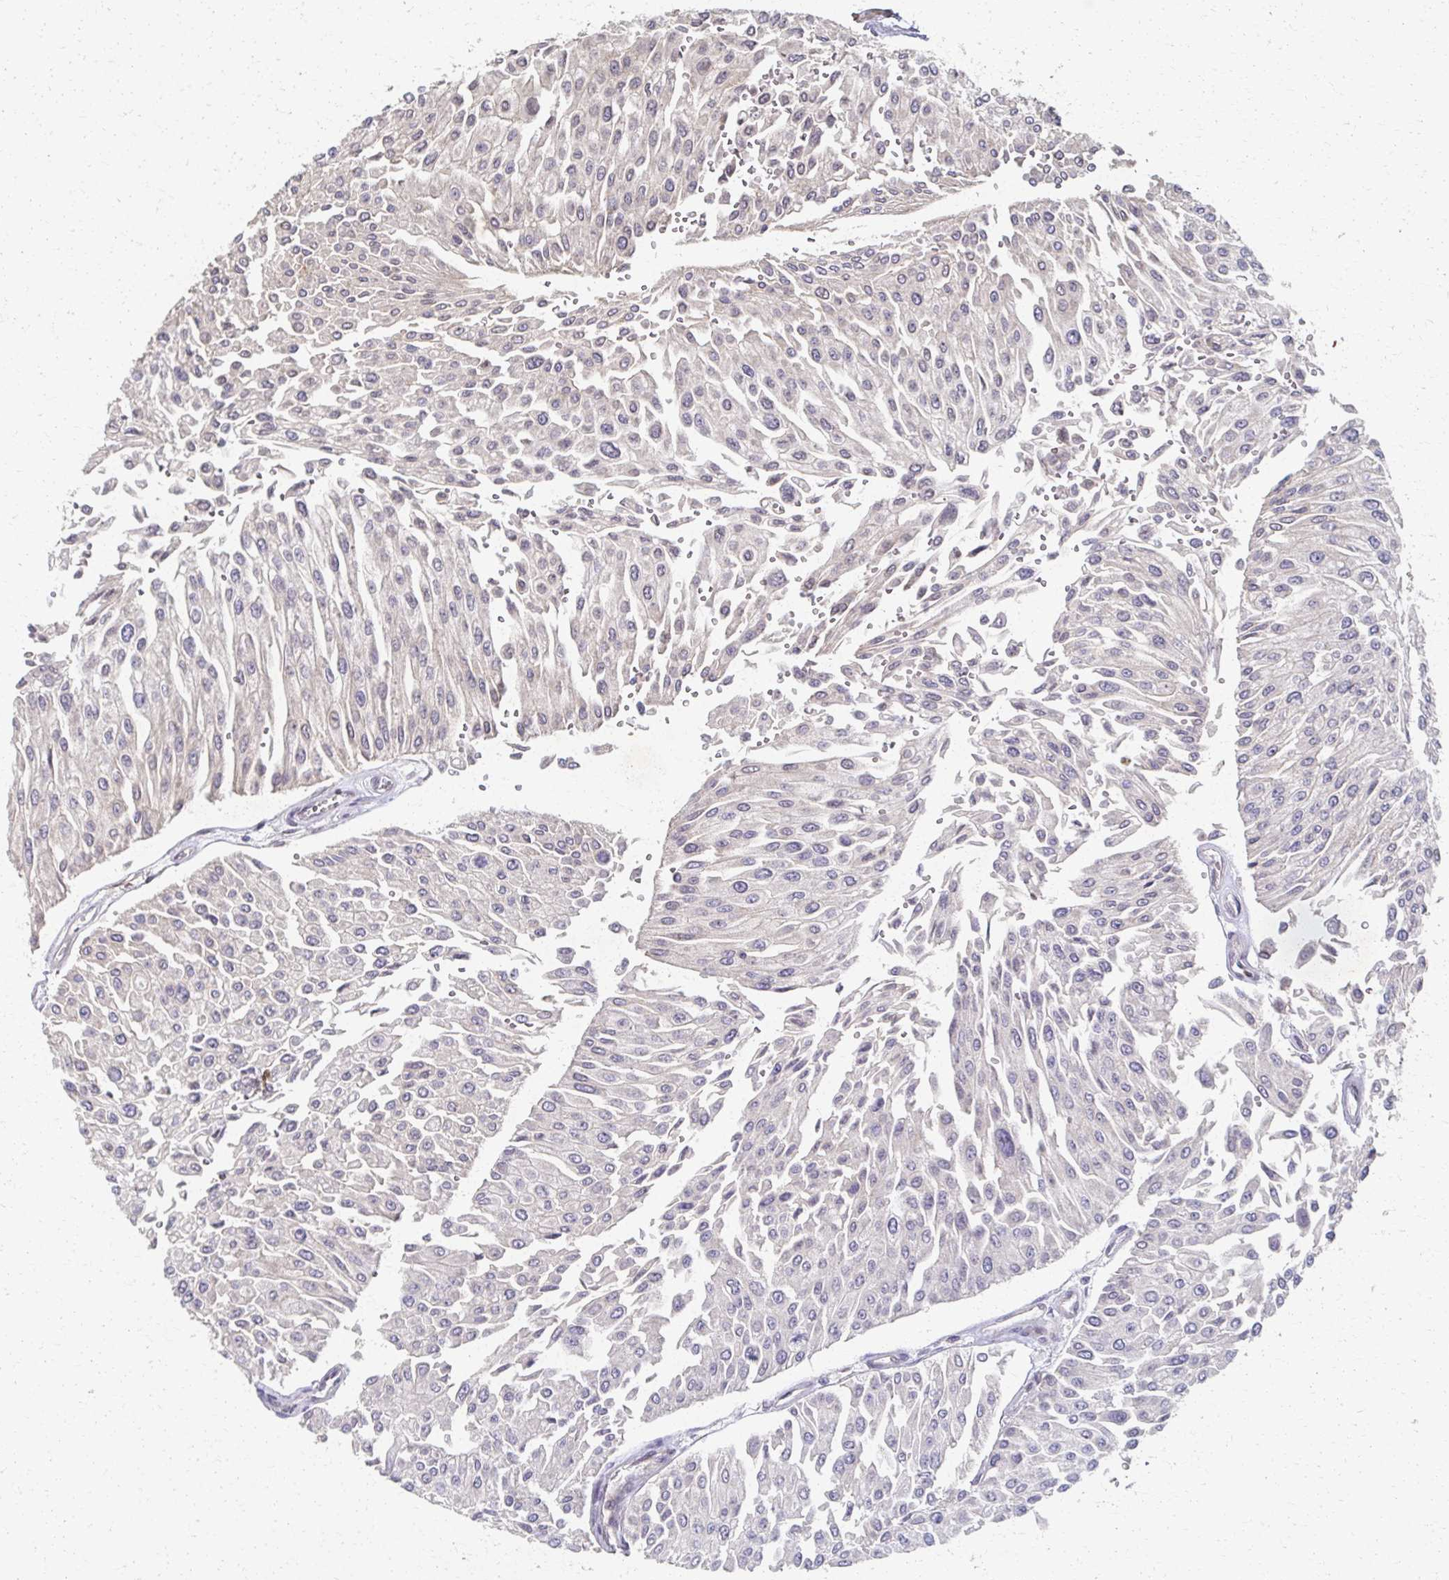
{"staining": {"intensity": "negative", "quantity": "none", "location": "none"}, "tissue": "urothelial cancer", "cell_type": "Tumor cells", "image_type": "cancer", "snomed": [{"axis": "morphology", "description": "Urothelial carcinoma, NOS"}, {"axis": "topography", "description": "Urinary bladder"}], "caption": "Image shows no significant protein expression in tumor cells of urothelial cancer.", "gene": "EOLA2", "patient": {"sex": "male", "age": 67}}